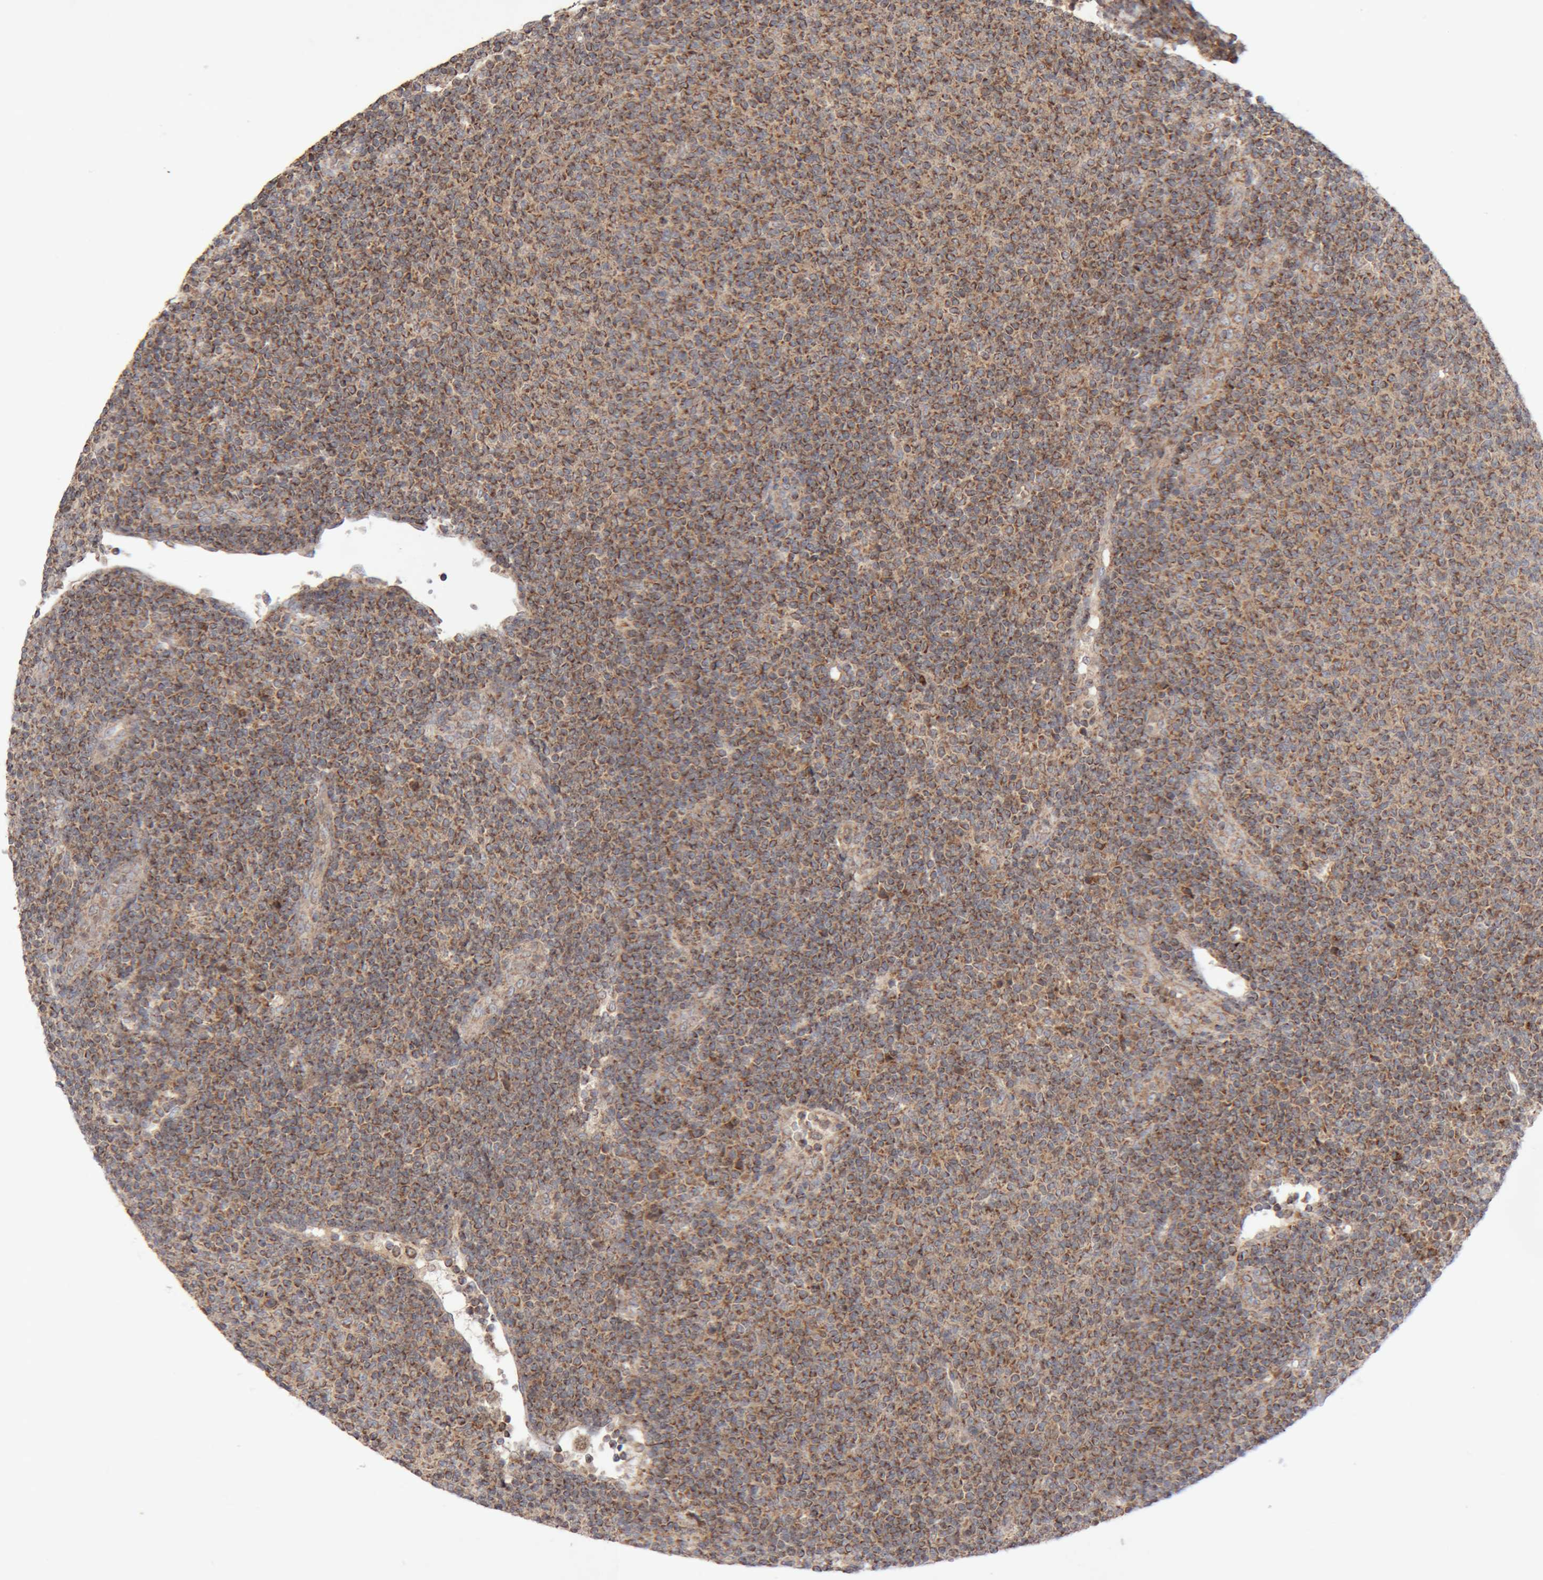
{"staining": {"intensity": "moderate", "quantity": ">75%", "location": "cytoplasmic/membranous"}, "tissue": "lymphoma", "cell_type": "Tumor cells", "image_type": "cancer", "snomed": [{"axis": "morphology", "description": "Malignant lymphoma, non-Hodgkin's type, Low grade"}, {"axis": "topography", "description": "Lymph node"}], "caption": "The immunohistochemical stain highlights moderate cytoplasmic/membranous expression in tumor cells of lymphoma tissue.", "gene": "KIF21B", "patient": {"sex": "male", "age": 66}}